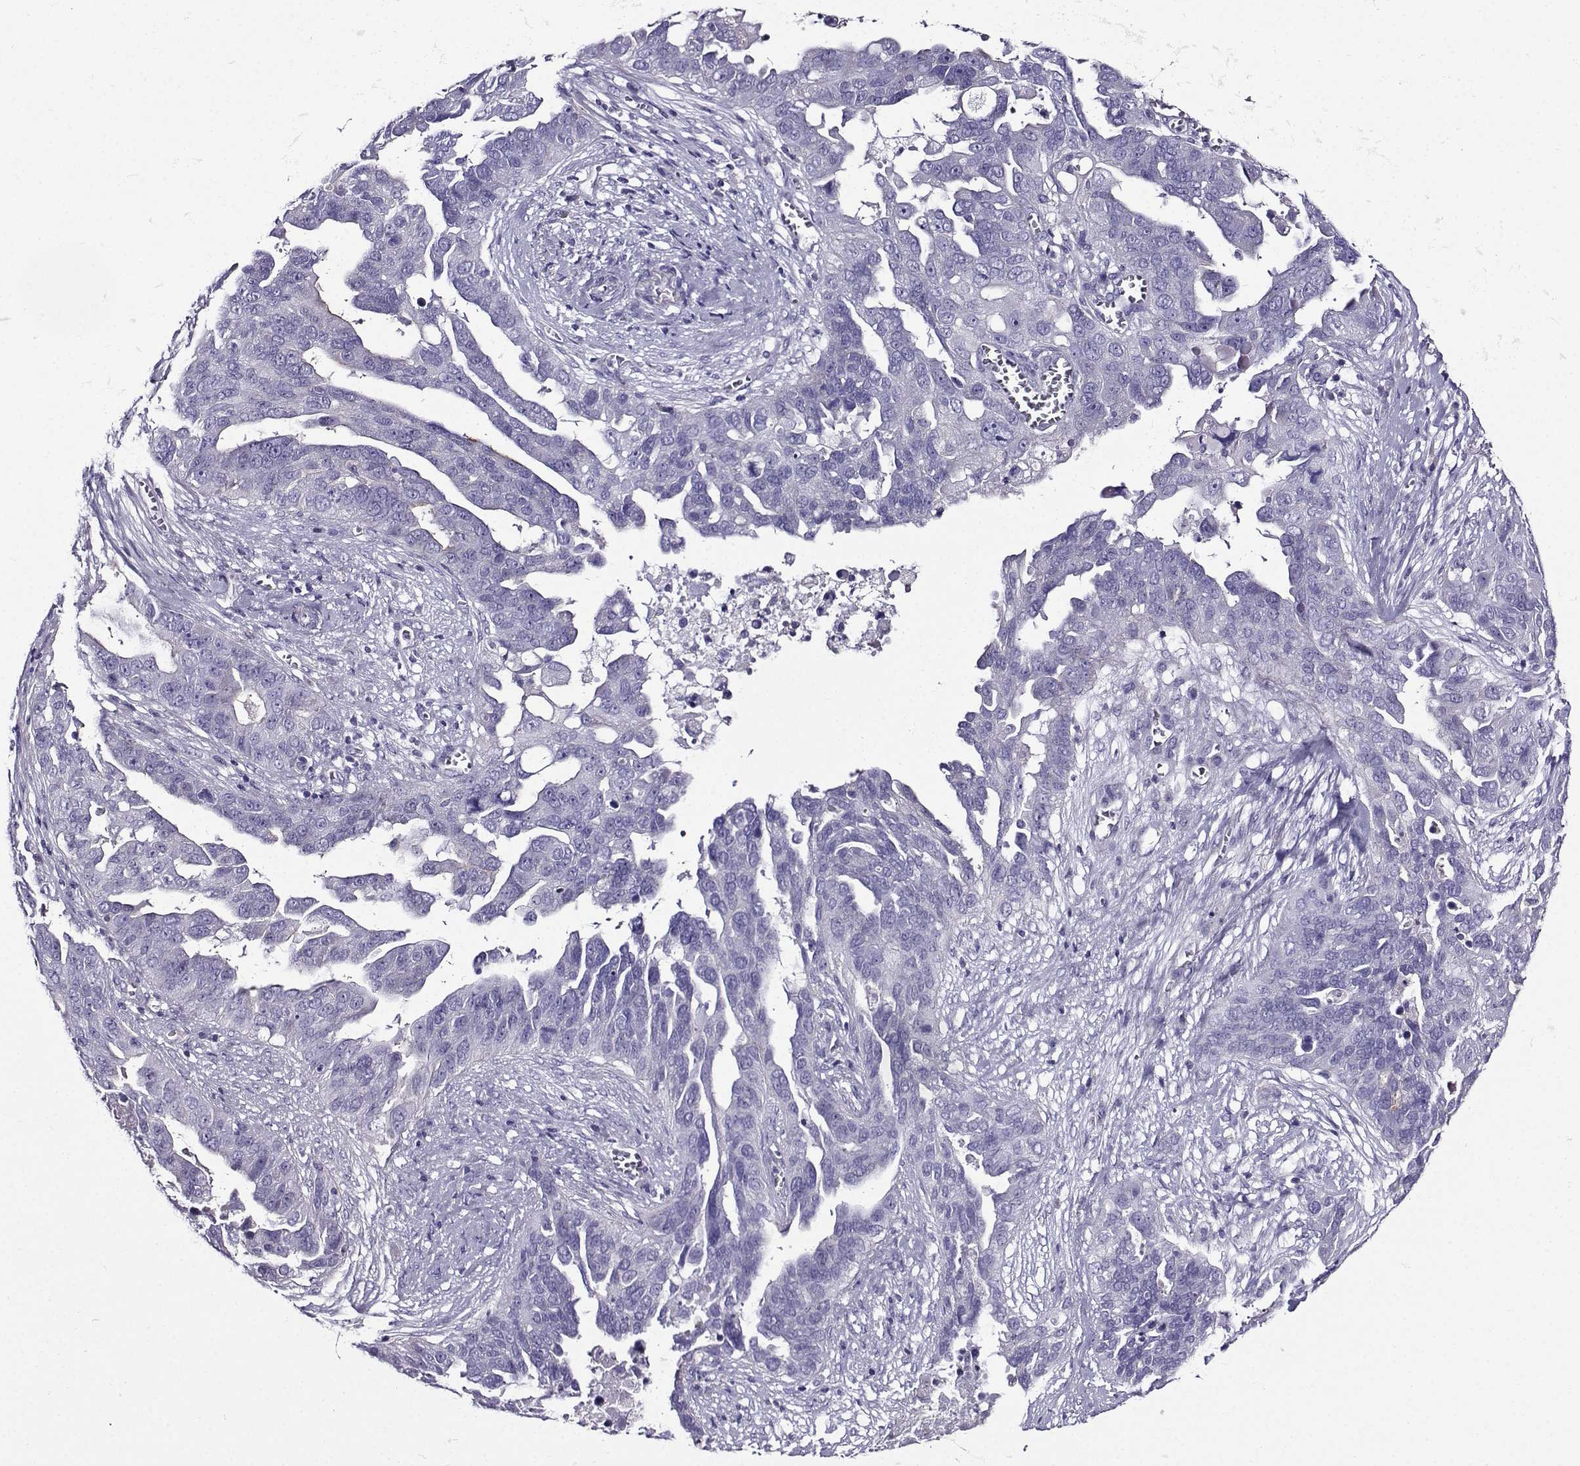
{"staining": {"intensity": "negative", "quantity": "none", "location": "none"}, "tissue": "ovarian cancer", "cell_type": "Tumor cells", "image_type": "cancer", "snomed": [{"axis": "morphology", "description": "Carcinoma, endometroid"}, {"axis": "topography", "description": "Soft tissue"}, {"axis": "topography", "description": "Ovary"}], "caption": "Human ovarian endometroid carcinoma stained for a protein using IHC exhibits no staining in tumor cells.", "gene": "TMEM266", "patient": {"sex": "female", "age": 52}}